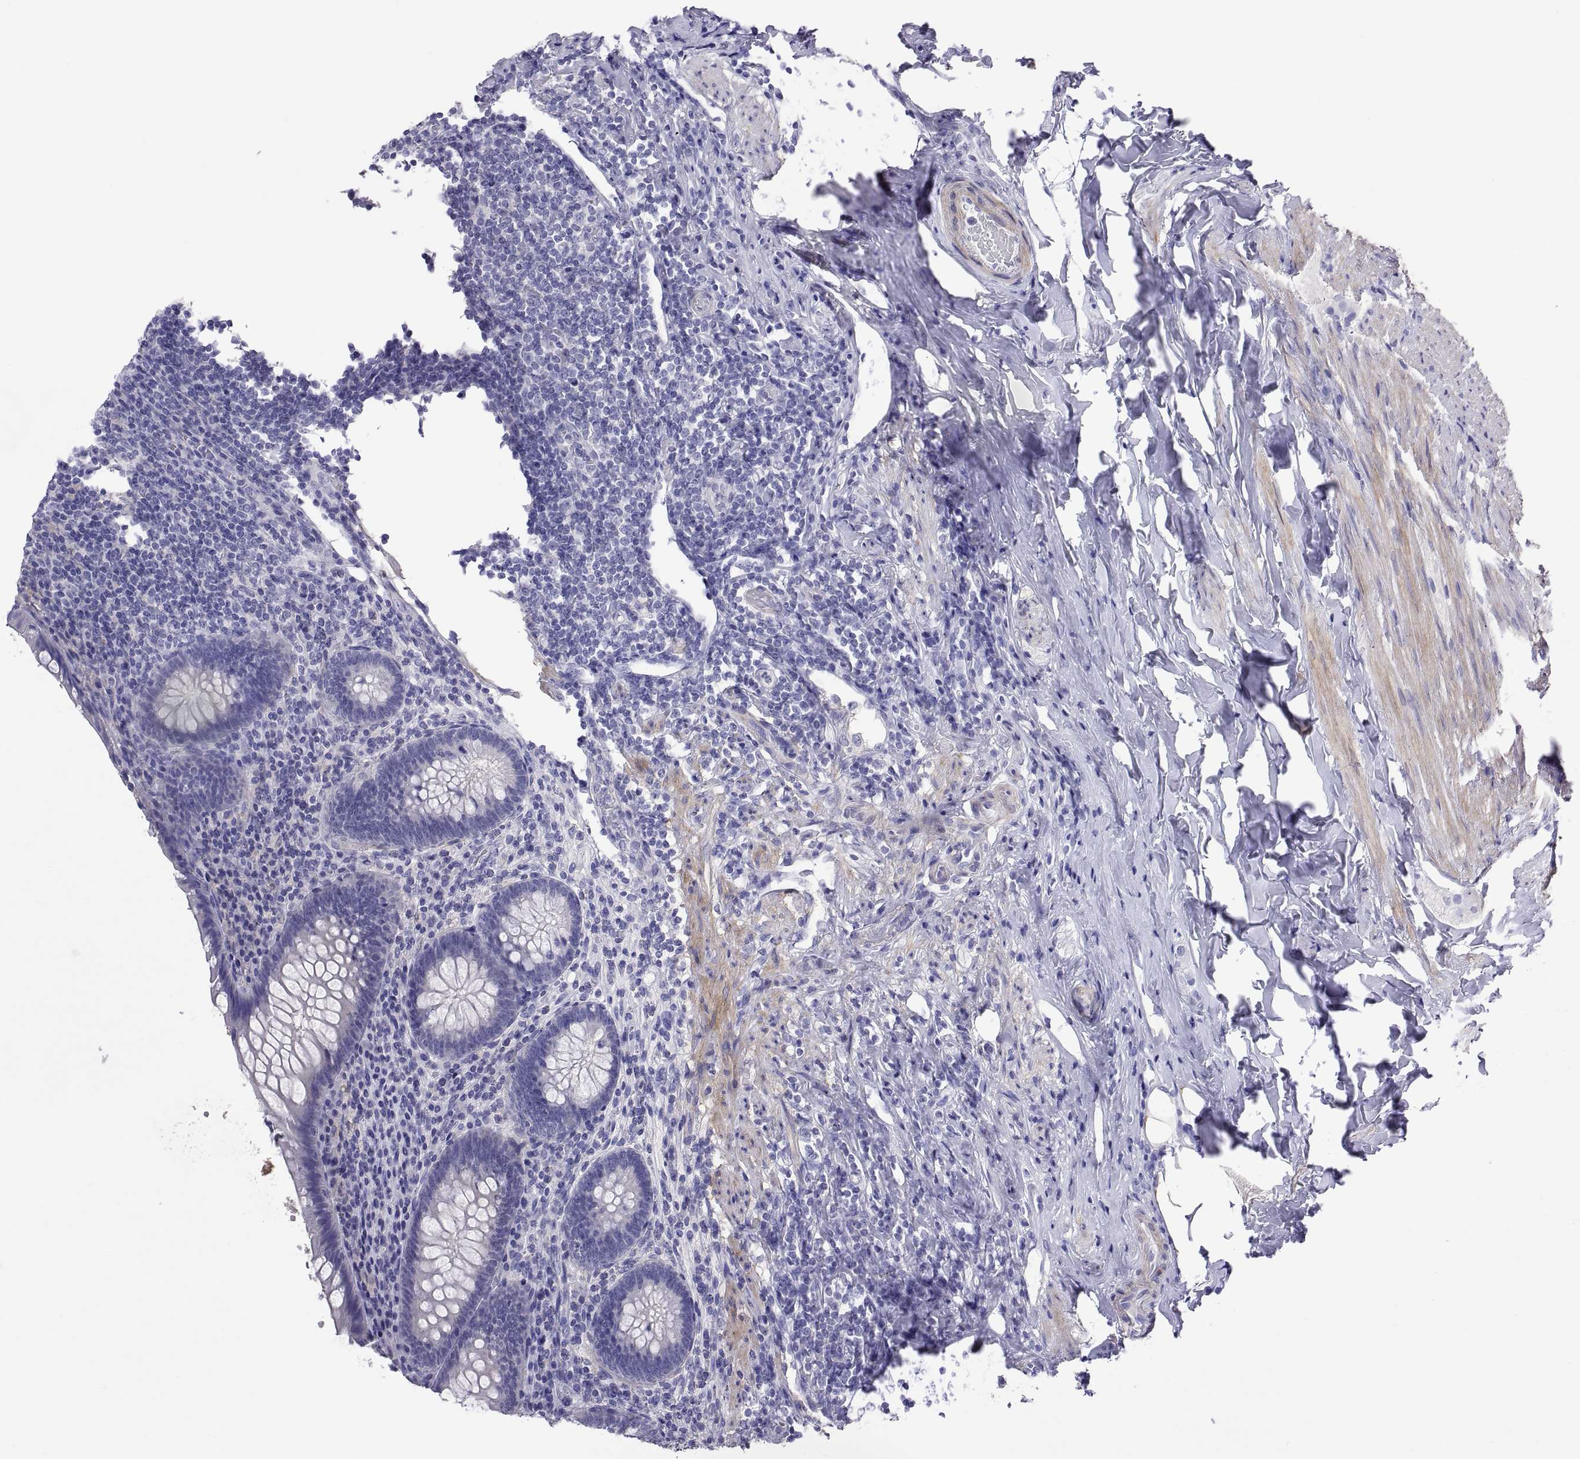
{"staining": {"intensity": "negative", "quantity": "none", "location": "none"}, "tissue": "appendix", "cell_type": "Glandular cells", "image_type": "normal", "snomed": [{"axis": "morphology", "description": "Normal tissue, NOS"}, {"axis": "topography", "description": "Appendix"}], "caption": "DAB (3,3'-diaminobenzidine) immunohistochemical staining of unremarkable appendix shows no significant staining in glandular cells.", "gene": "BSPH1", "patient": {"sex": "male", "age": 47}}